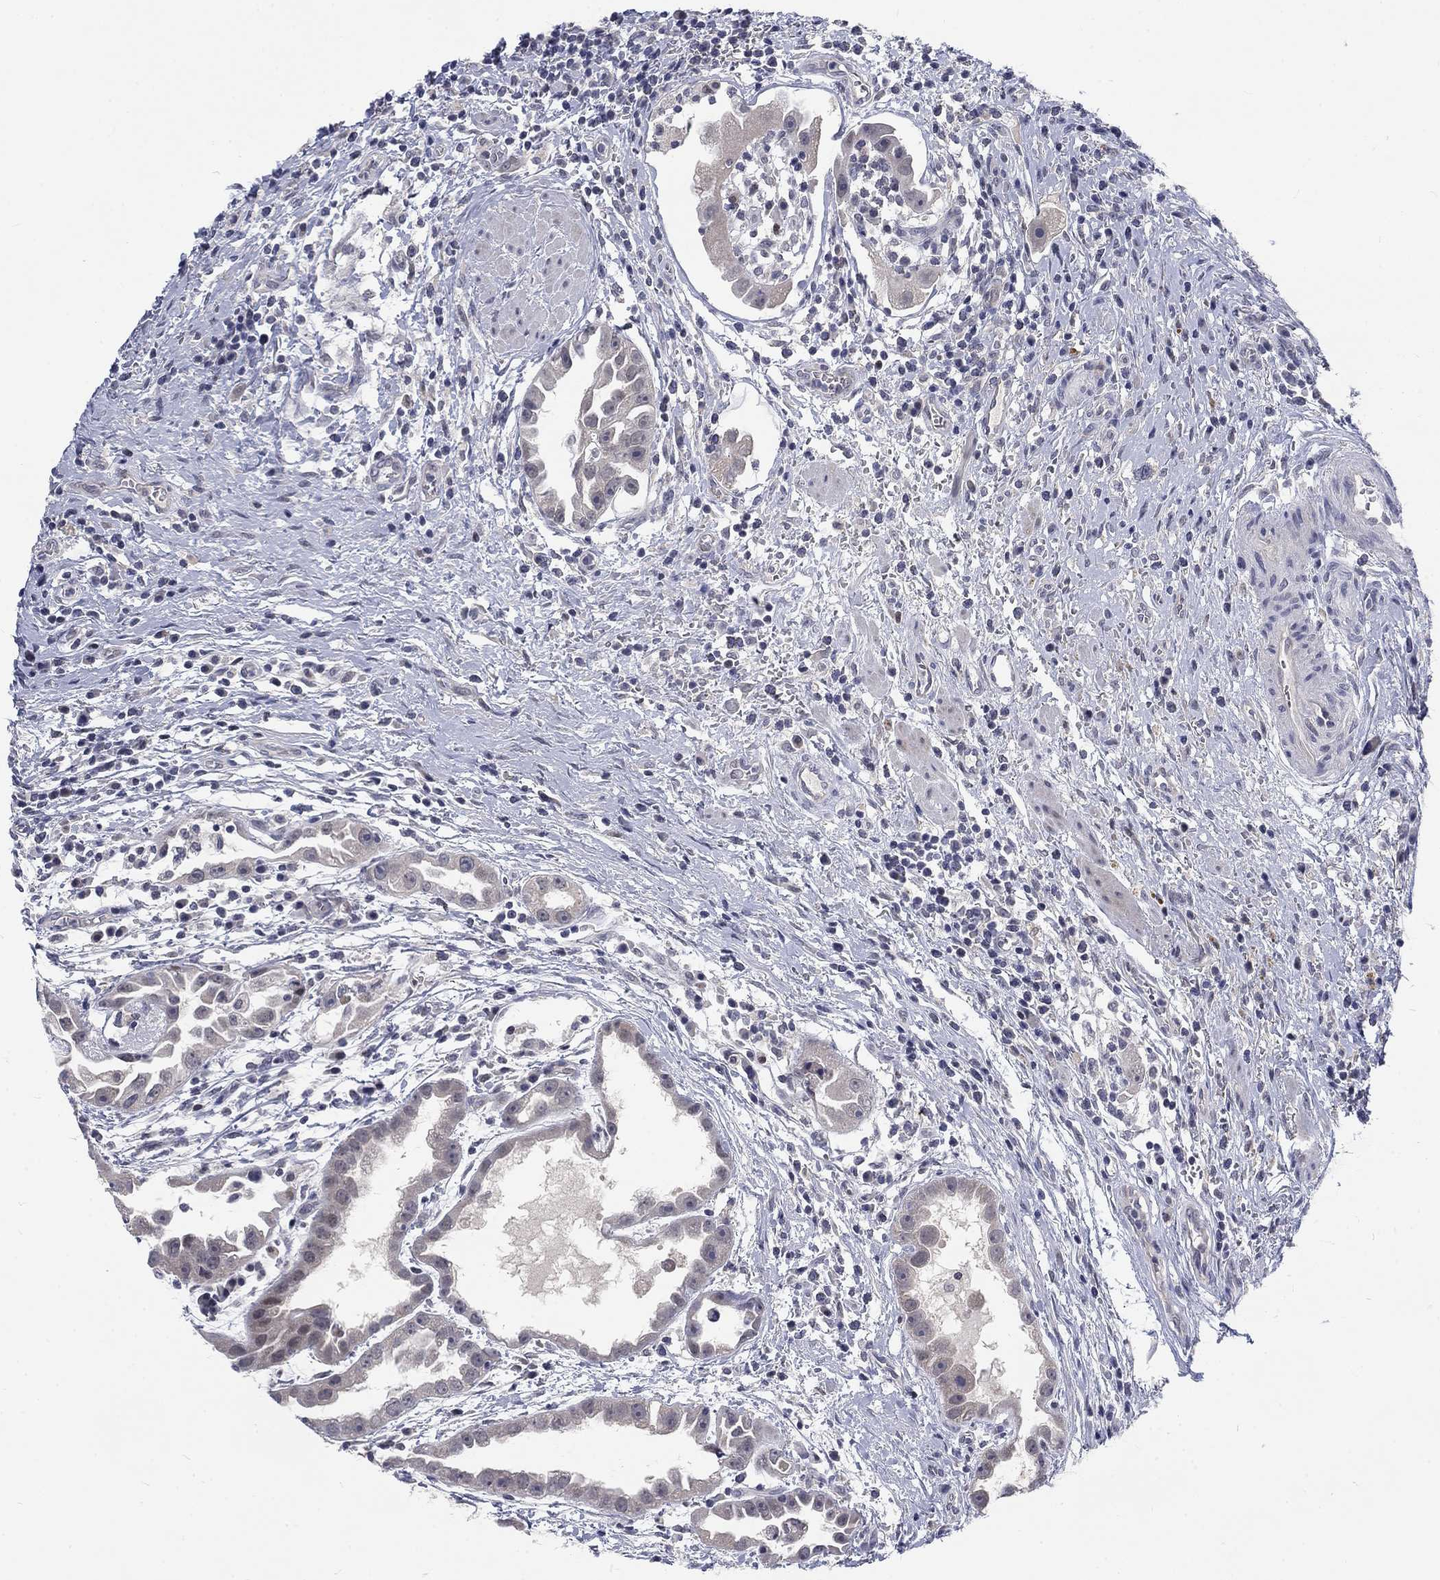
{"staining": {"intensity": "strong", "quantity": "<25%", "location": "nuclear"}, "tissue": "urothelial cancer", "cell_type": "Tumor cells", "image_type": "cancer", "snomed": [{"axis": "morphology", "description": "Urothelial carcinoma, High grade"}, {"axis": "topography", "description": "Urinary bladder"}], "caption": "Tumor cells reveal medium levels of strong nuclear staining in about <25% of cells in human urothelial carcinoma (high-grade).", "gene": "PHKA1", "patient": {"sex": "female", "age": 41}}